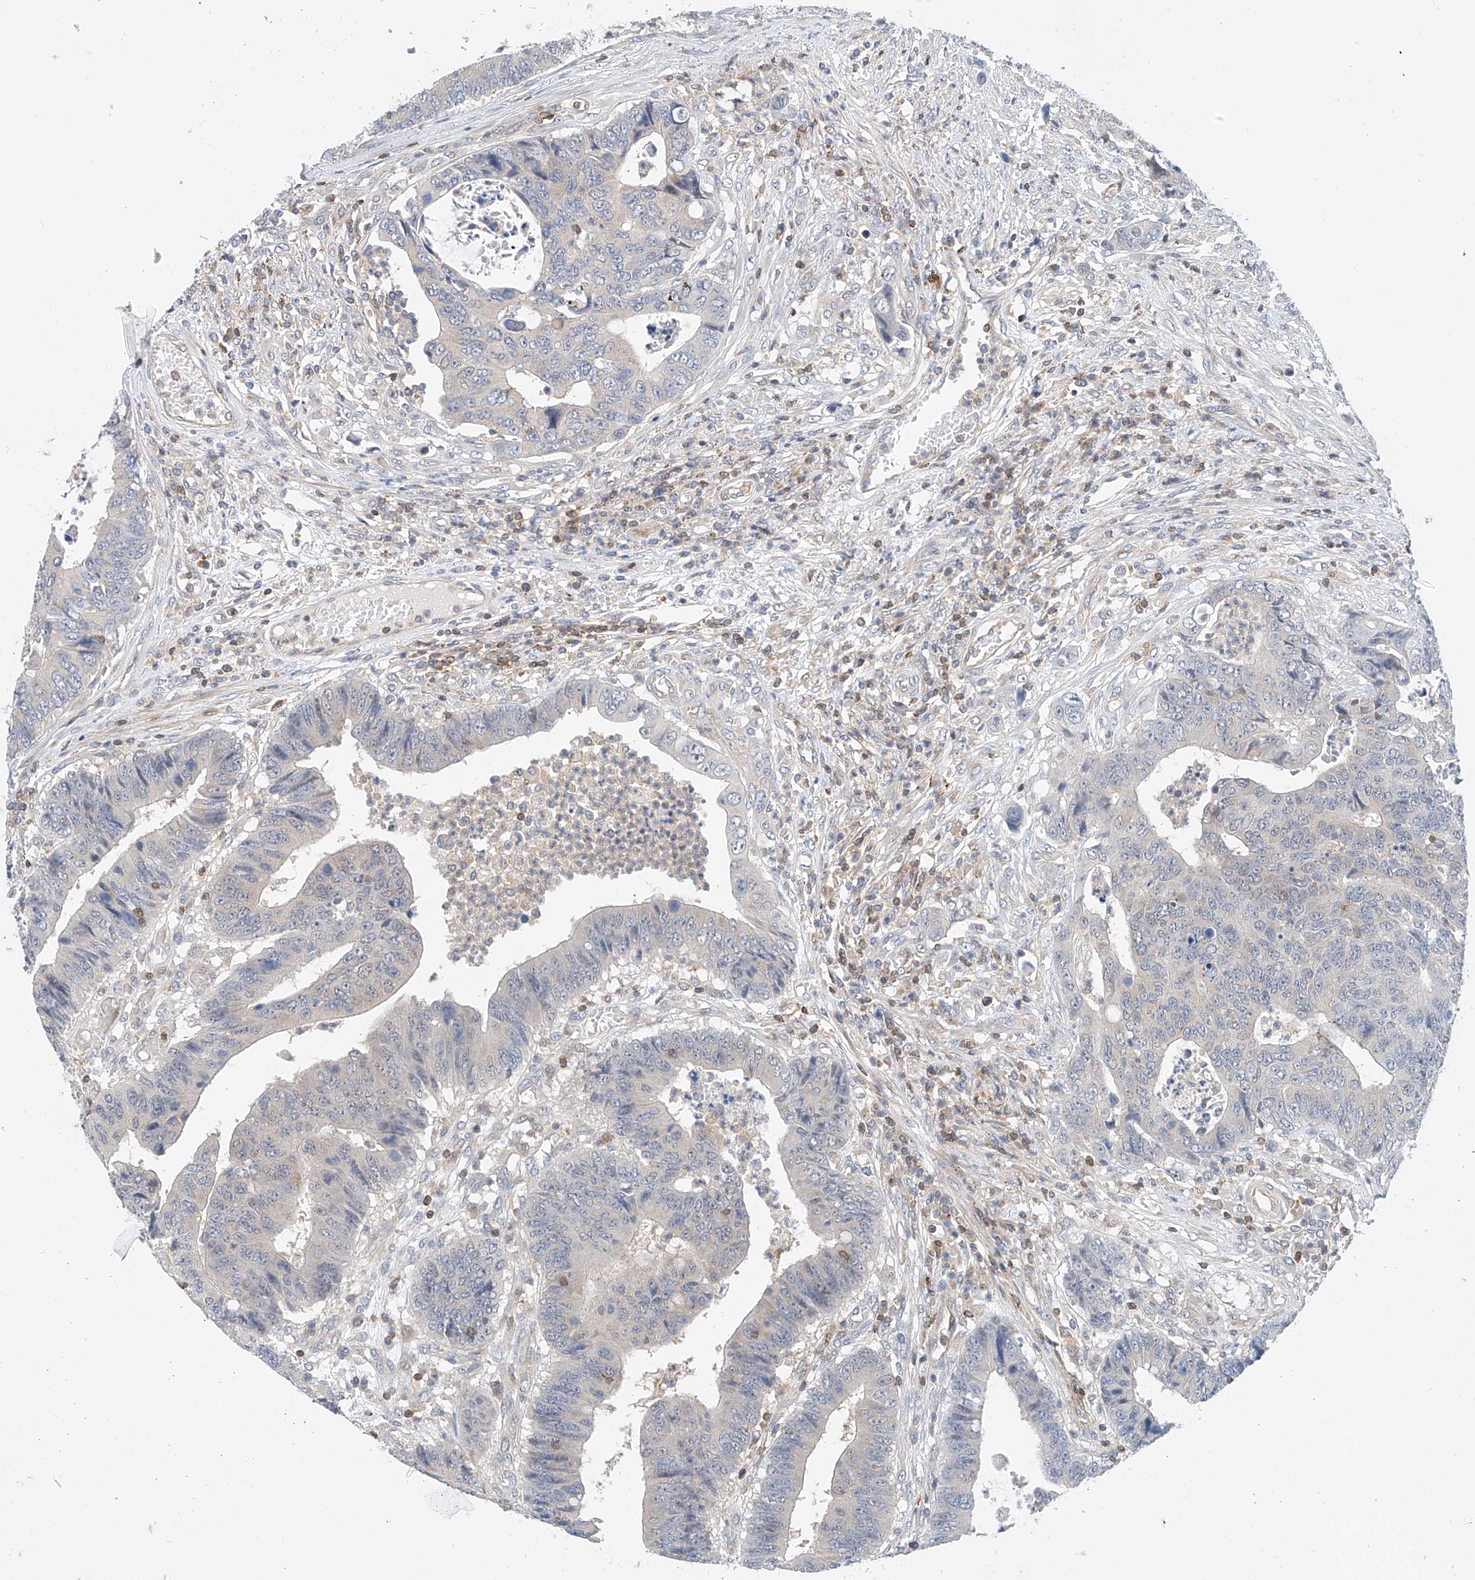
{"staining": {"intensity": "negative", "quantity": "none", "location": "none"}, "tissue": "colorectal cancer", "cell_type": "Tumor cells", "image_type": "cancer", "snomed": [{"axis": "morphology", "description": "Adenocarcinoma, NOS"}, {"axis": "topography", "description": "Rectum"}], "caption": "Tumor cells show no significant protein staining in colorectal adenocarcinoma. The staining was performed using DAB (3,3'-diaminobenzidine) to visualize the protein expression in brown, while the nuclei were stained in blue with hematoxylin (Magnification: 20x).", "gene": "MFN2", "patient": {"sex": "male", "age": 84}}